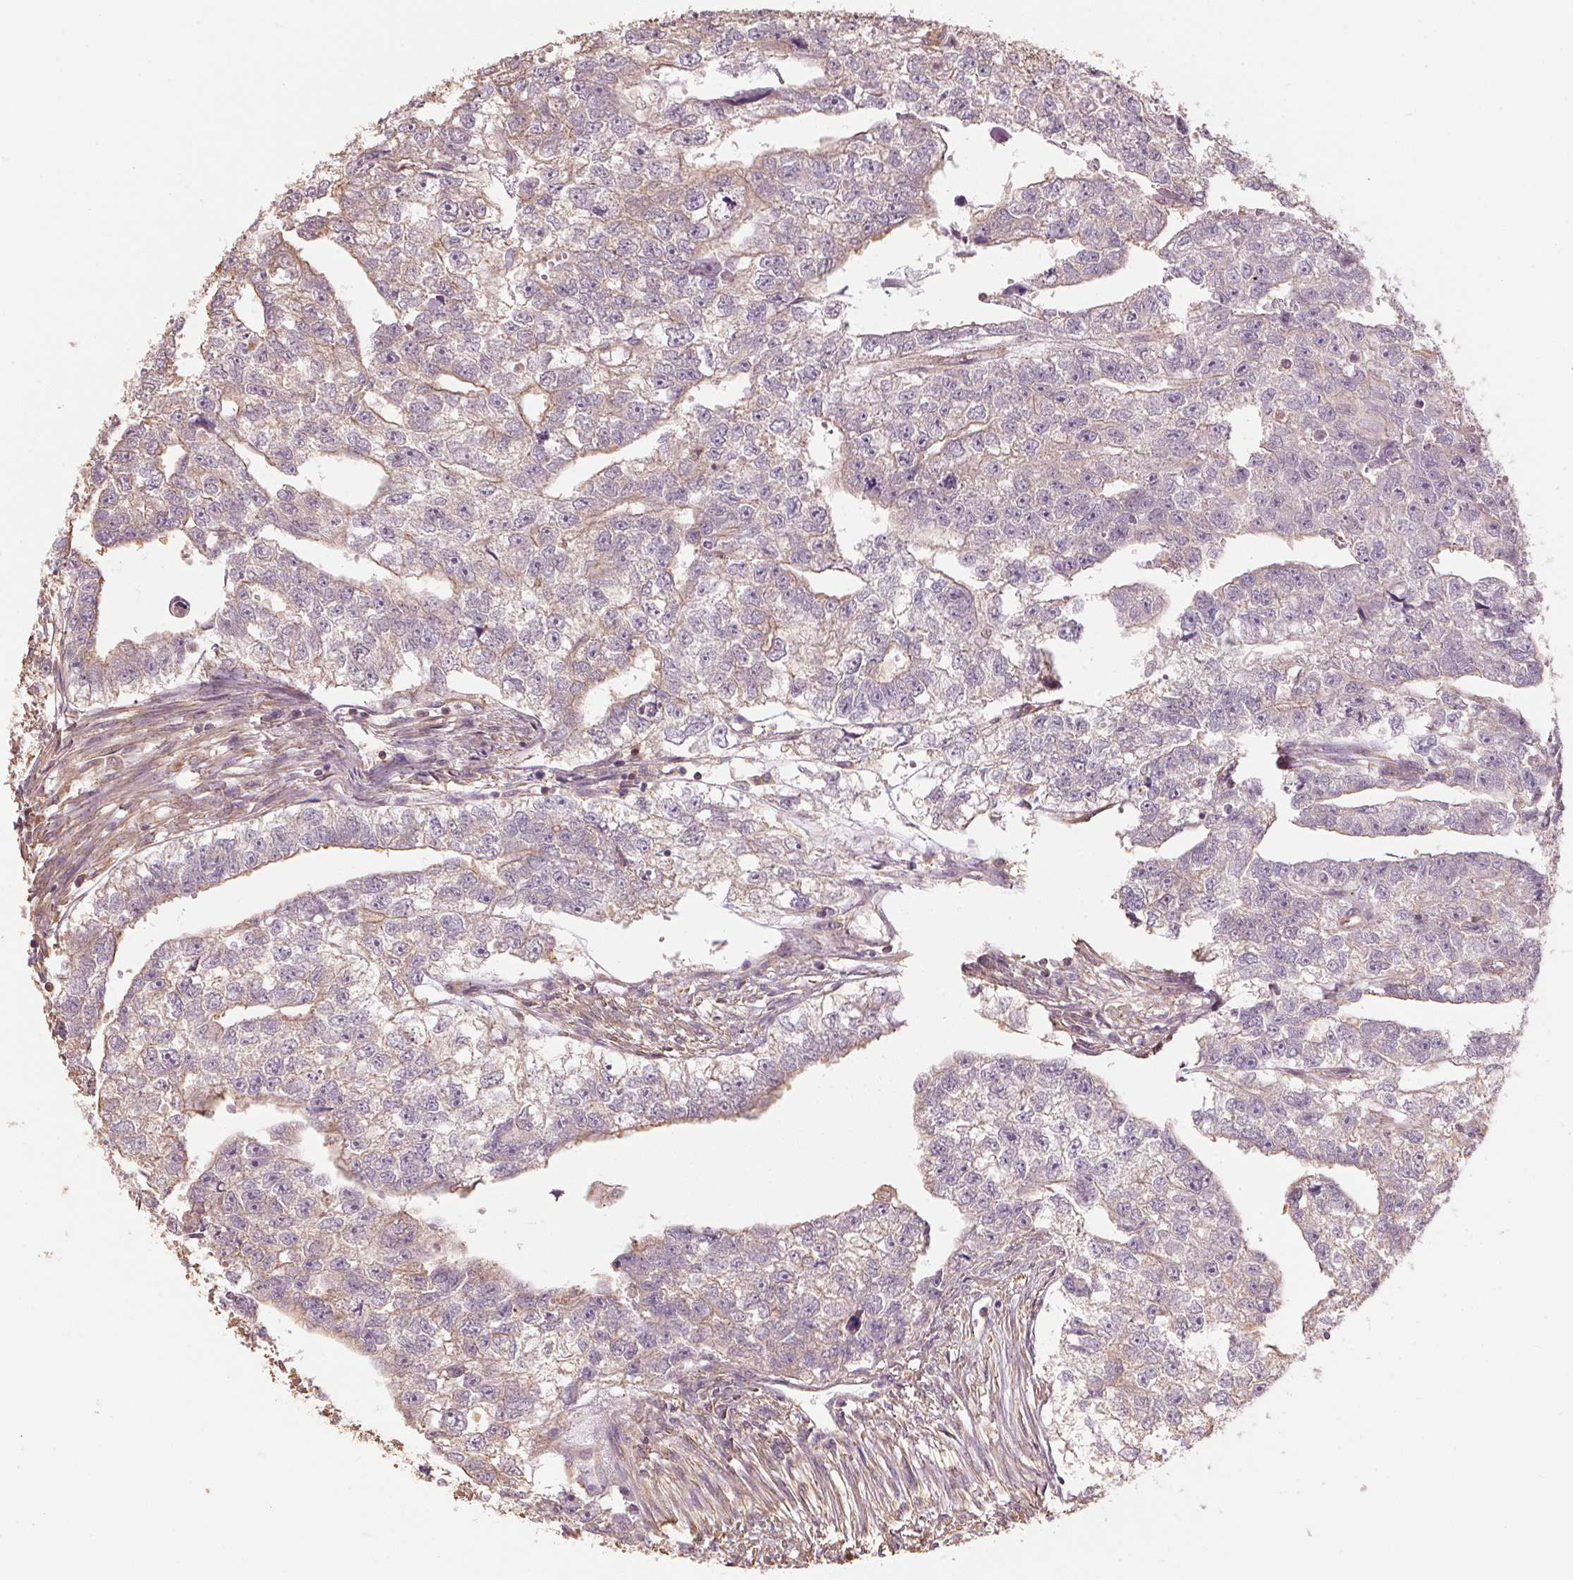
{"staining": {"intensity": "weak", "quantity": "<25%", "location": "cytoplasmic/membranous"}, "tissue": "testis cancer", "cell_type": "Tumor cells", "image_type": "cancer", "snomed": [{"axis": "morphology", "description": "Carcinoma, Embryonal, NOS"}, {"axis": "morphology", "description": "Teratoma, malignant, NOS"}, {"axis": "topography", "description": "Testis"}], "caption": "DAB immunohistochemical staining of human teratoma (malignant) (testis) reveals no significant staining in tumor cells.", "gene": "QDPR", "patient": {"sex": "male", "age": 44}}